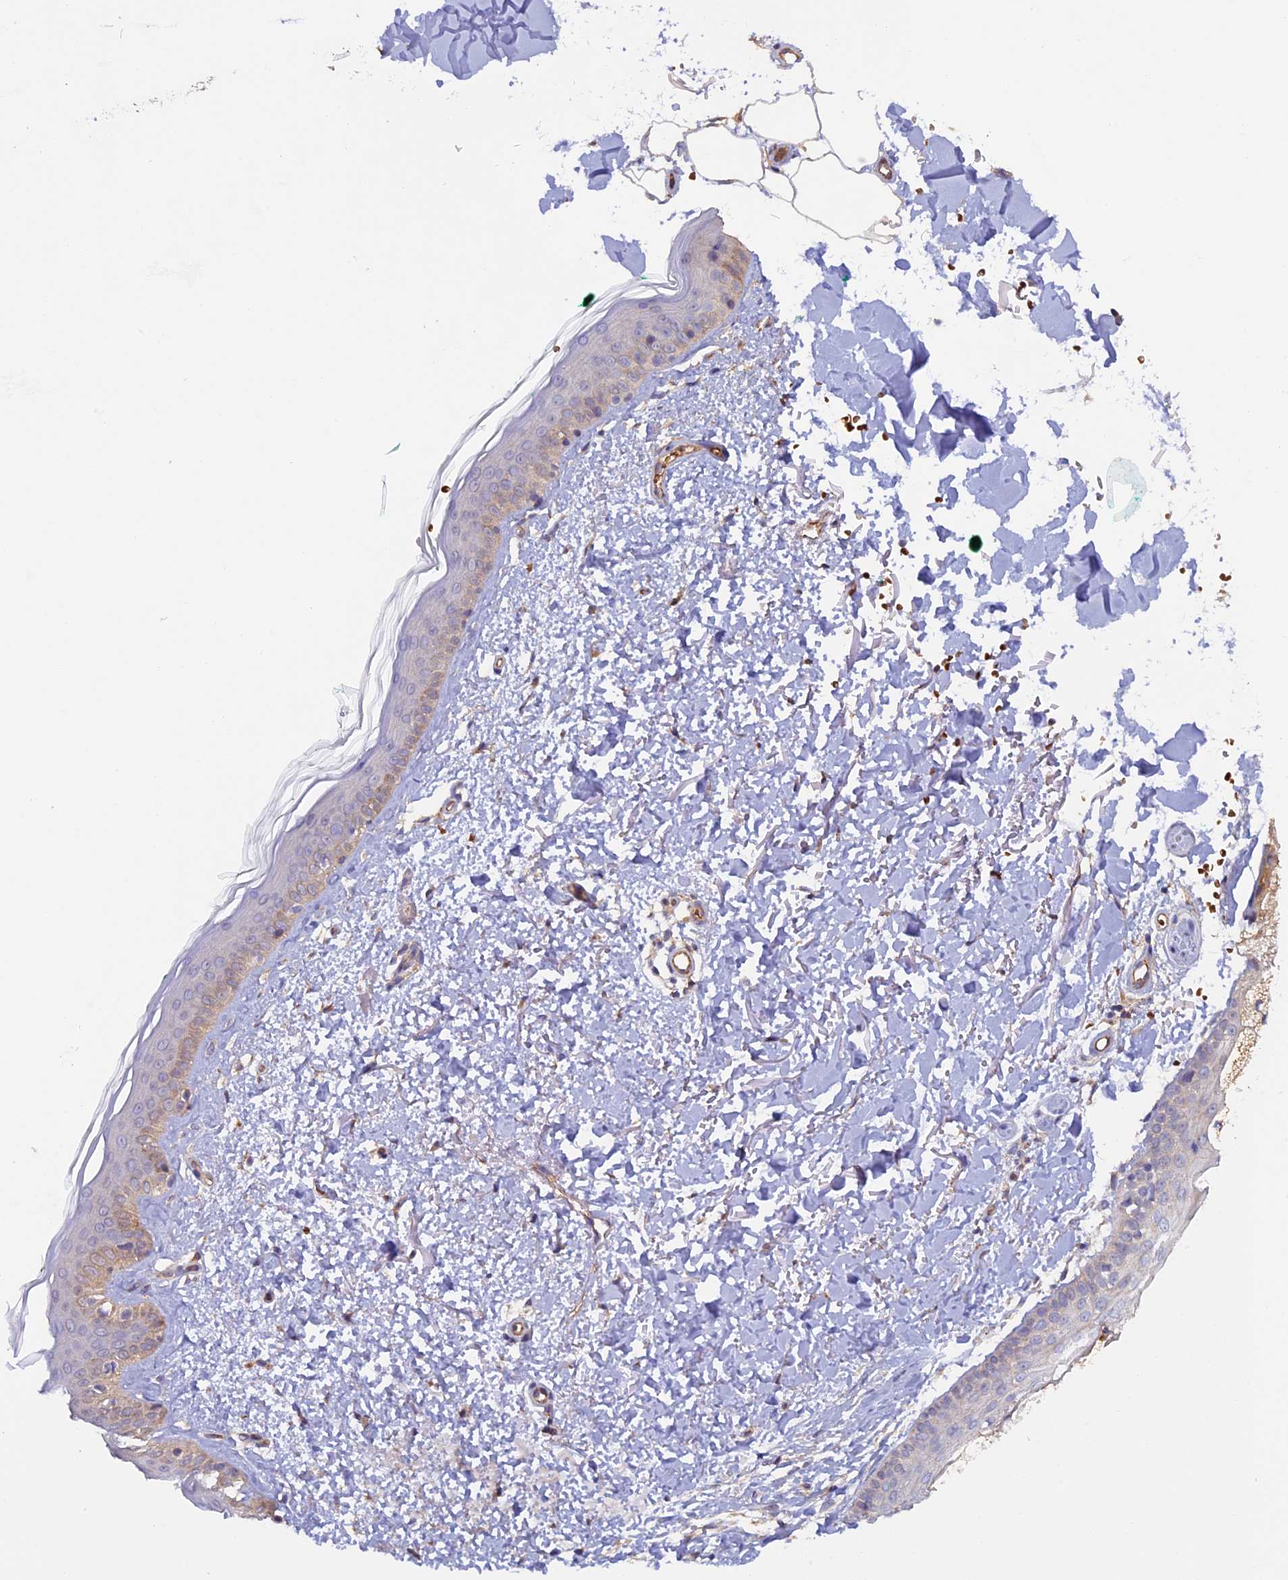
{"staining": {"intensity": "weak", "quantity": "25%-75%", "location": "cytoplasmic/membranous"}, "tissue": "skin", "cell_type": "Fibroblasts", "image_type": "normal", "snomed": [{"axis": "morphology", "description": "Normal tissue, NOS"}, {"axis": "topography", "description": "Skin"}], "caption": "Immunohistochemical staining of normal human skin shows low levels of weak cytoplasmic/membranous staining in about 25%-75% of fibroblasts.", "gene": "DUS3L", "patient": {"sex": "male", "age": 66}}